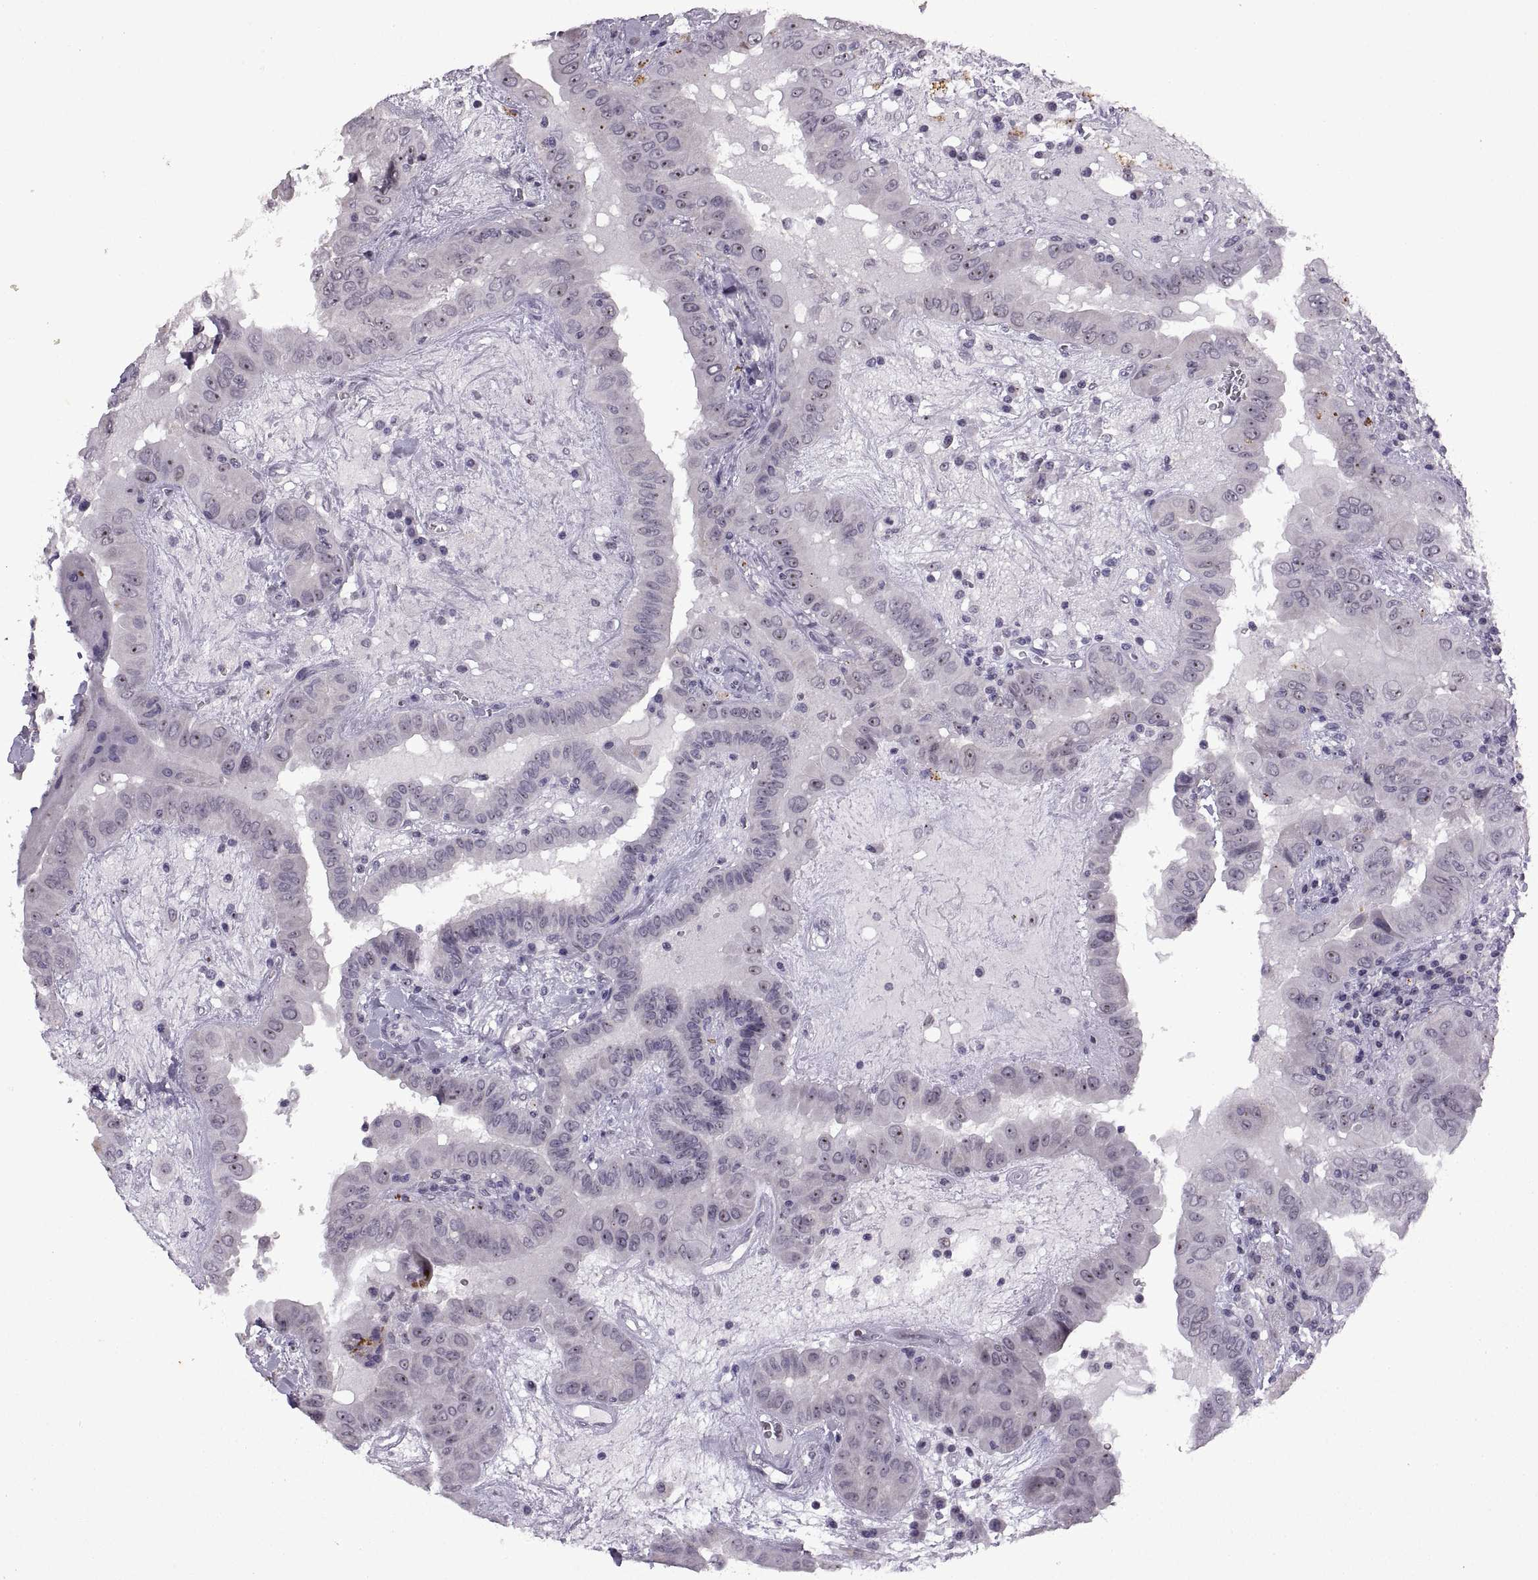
{"staining": {"intensity": "strong", "quantity": "<25%", "location": "nuclear"}, "tissue": "thyroid cancer", "cell_type": "Tumor cells", "image_type": "cancer", "snomed": [{"axis": "morphology", "description": "Papillary adenocarcinoma, NOS"}, {"axis": "topography", "description": "Thyroid gland"}], "caption": "A medium amount of strong nuclear staining is identified in approximately <25% of tumor cells in thyroid cancer (papillary adenocarcinoma) tissue.", "gene": "SINHCAF", "patient": {"sex": "female", "age": 37}}